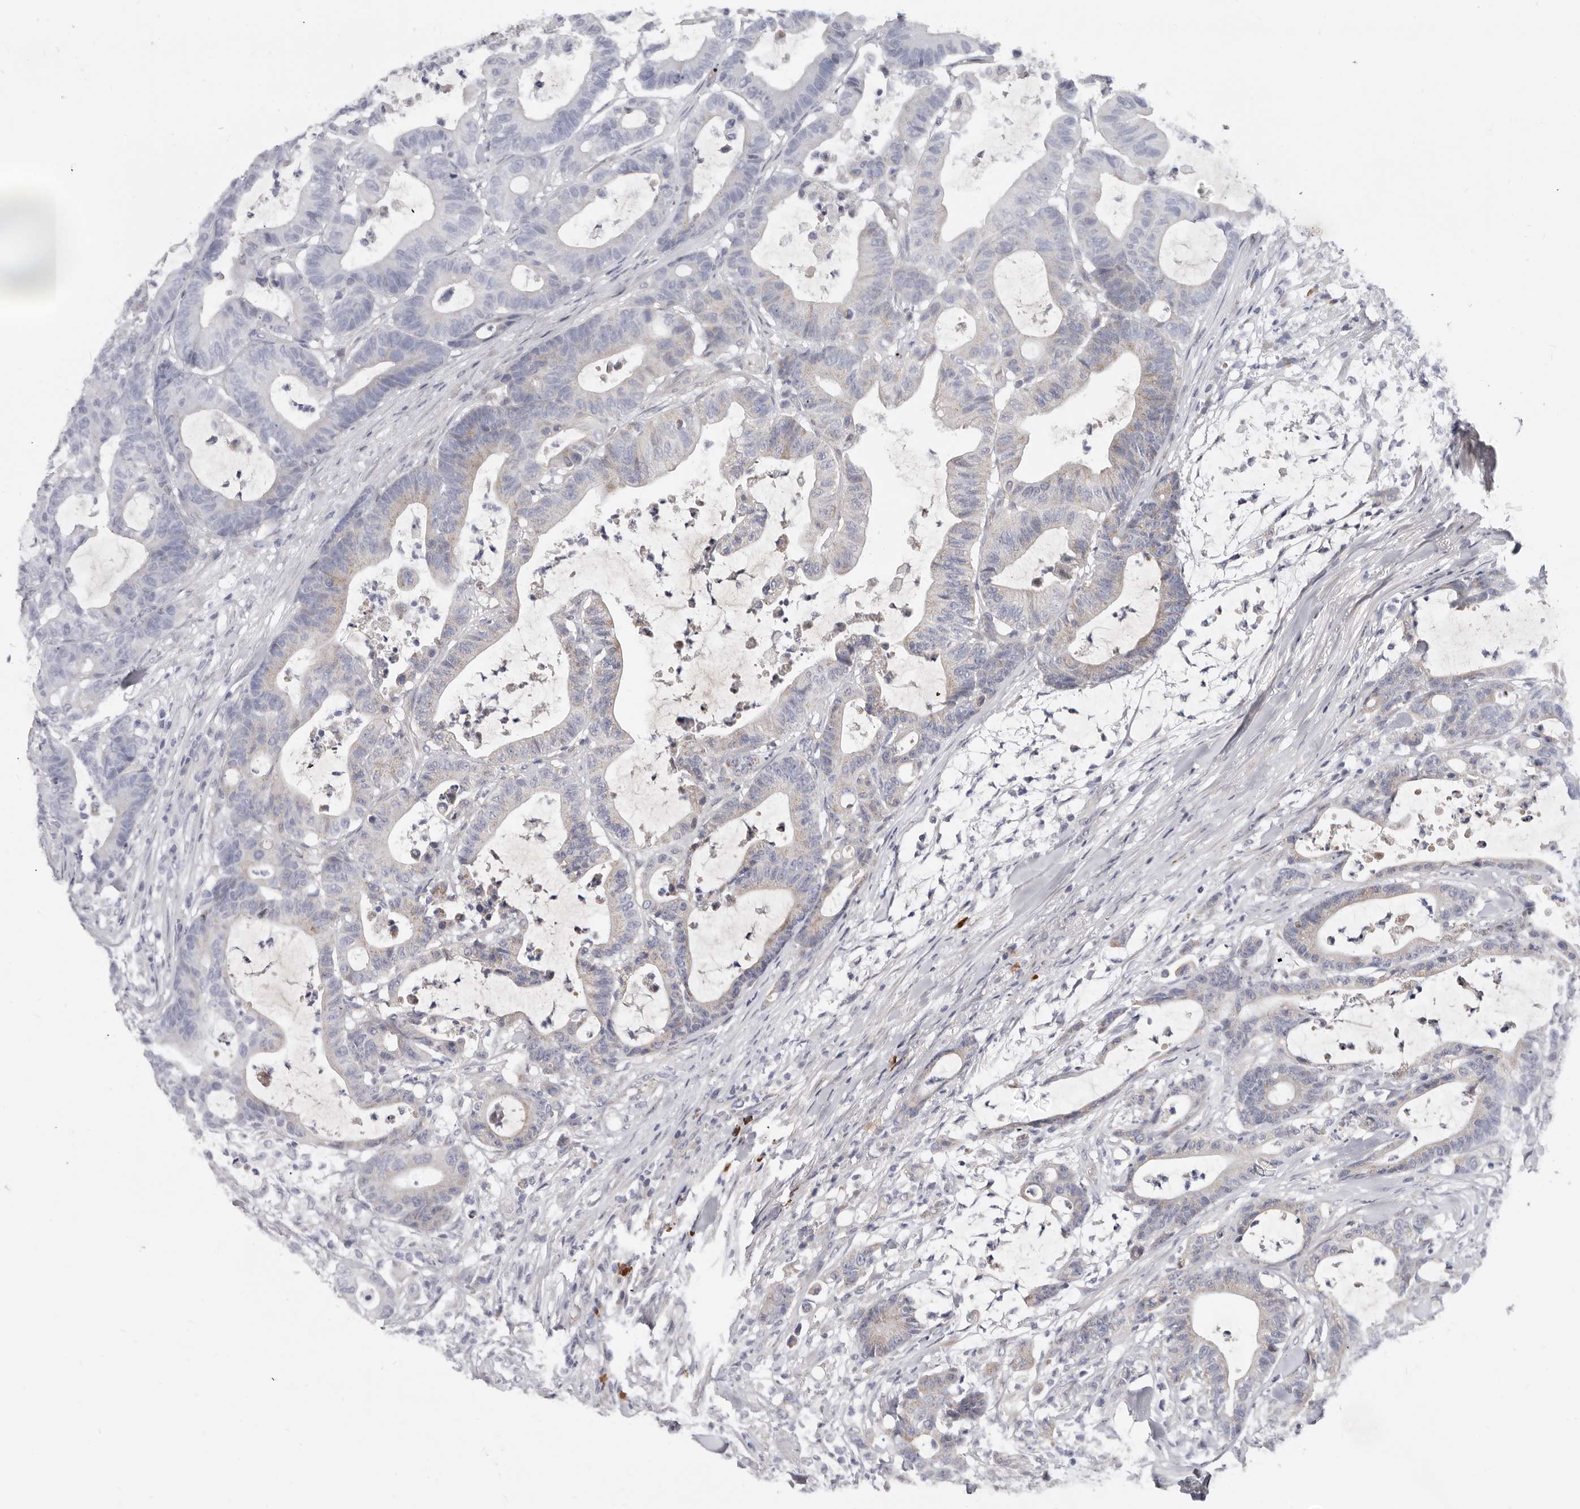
{"staining": {"intensity": "negative", "quantity": "none", "location": "none"}, "tissue": "colorectal cancer", "cell_type": "Tumor cells", "image_type": "cancer", "snomed": [{"axis": "morphology", "description": "Adenocarcinoma, NOS"}, {"axis": "topography", "description": "Colon"}], "caption": "Tumor cells show no significant positivity in colorectal adenocarcinoma.", "gene": "SPTA1", "patient": {"sex": "female", "age": 84}}